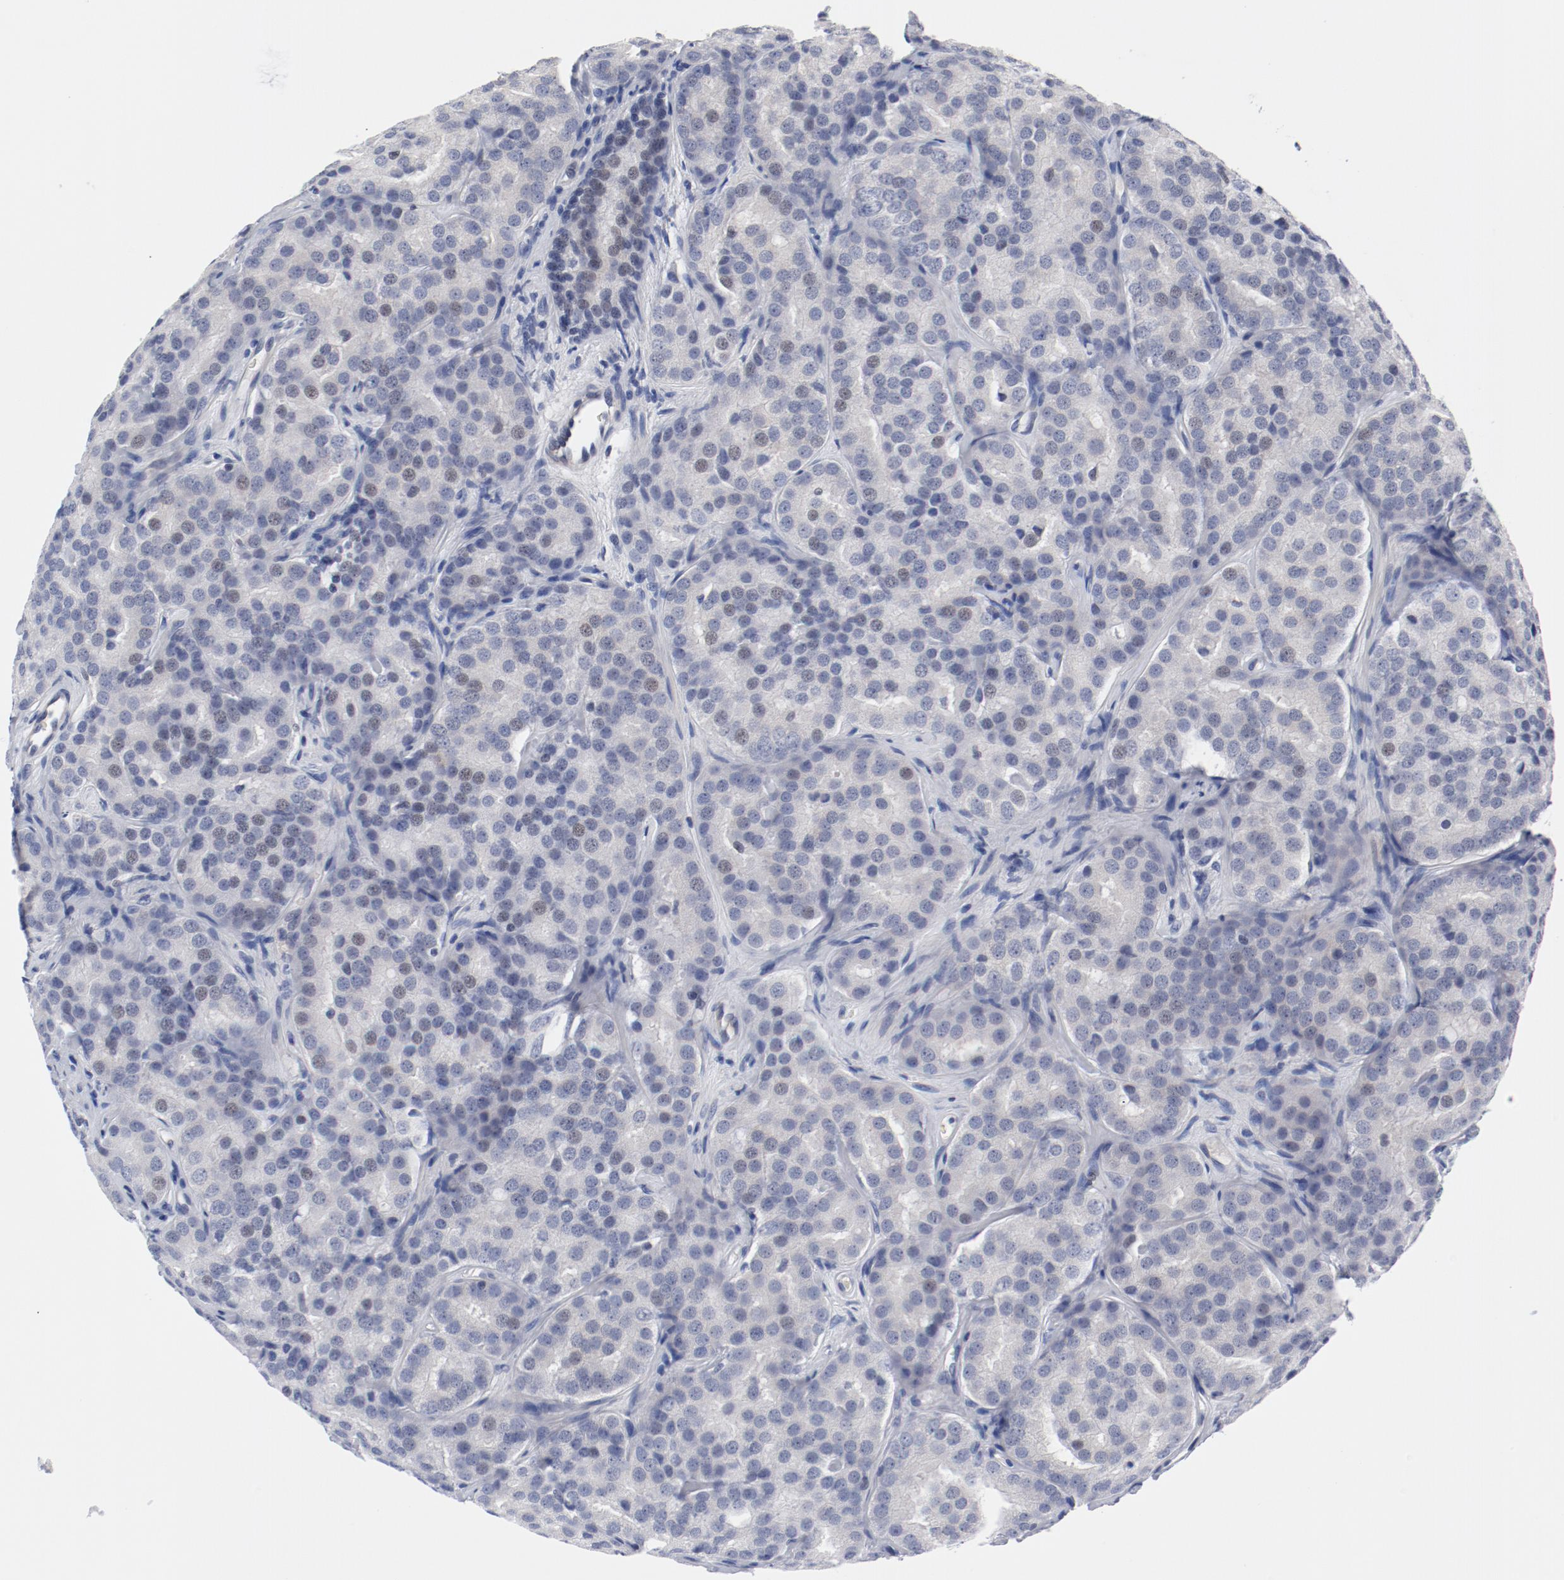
{"staining": {"intensity": "negative", "quantity": "none", "location": "none"}, "tissue": "prostate cancer", "cell_type": "Tumor cells", "image_type": "cancer", "snomed": [{"axis": "morphology", "description": "Adenocarcinoma, High grade"}, {"axis": "topography", "description": "Prostate"}], "caption": "Immunohistochemical staining of prostate cancer displays no significant staining in tumor cells. (DAB IHC visualized using brightfield microscopy, high magnification).", "gene": "KCNK13", "patient": {"sex": "male", "age": 64}}